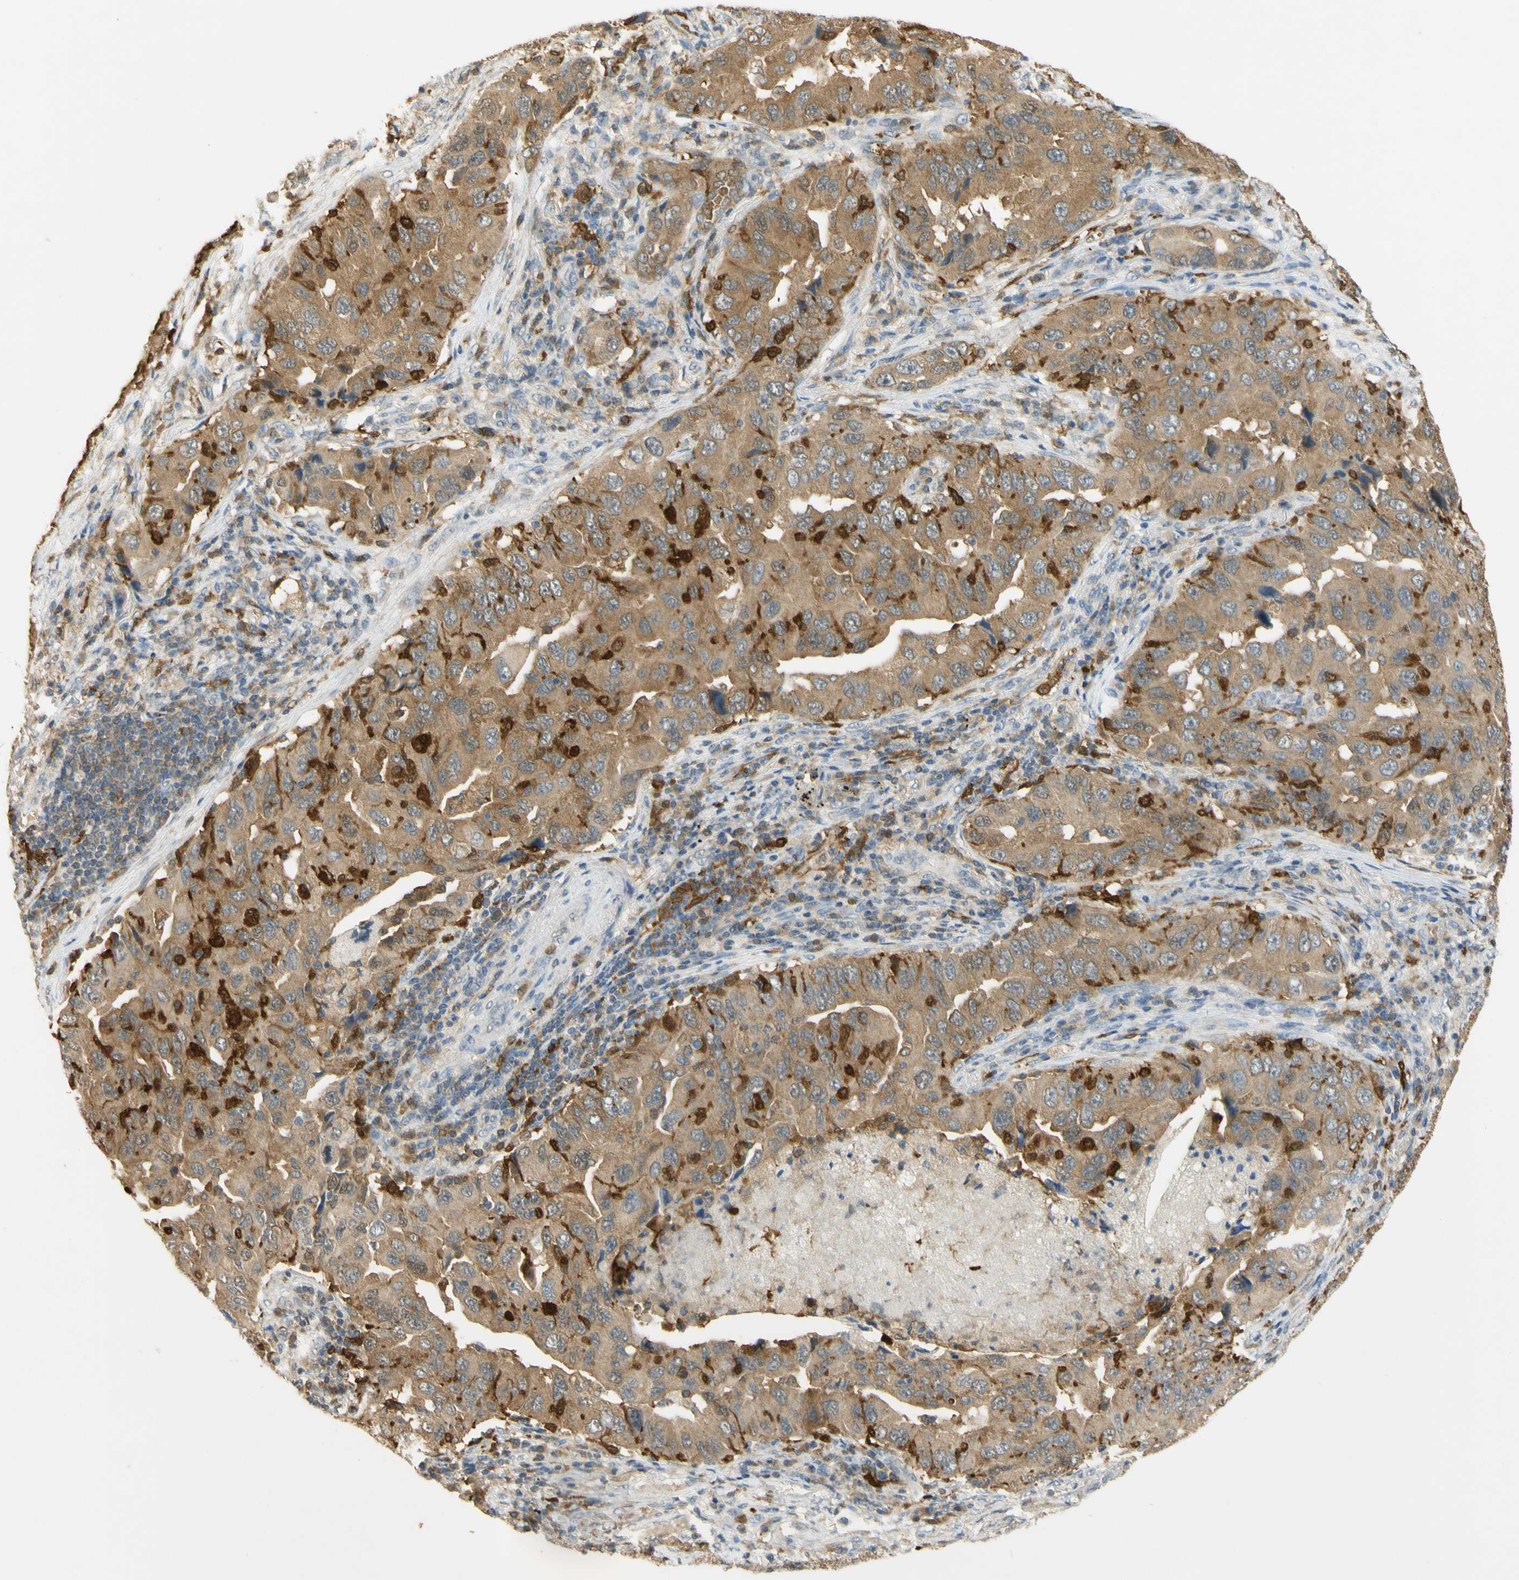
{"staining": {"intensity": "moderate", "quantity": ">75%", "location": "cytoplasmic/membranous"}, "tissue": "lung cancer", "cell_type": "Tumor cells", "image_type": "cancer", "snomed": [{"axis": "morphology", "description": "Adenocarcinoma, NOS"}, {"axis": "topography", "description": "Lung"}], "caption": "High-magnification brightfield microscopy of lung cancer stained with DAB (3,3'-diaminobenzidine) (brown) and counterstained with hematoxylin (blue). tumor cells exhibit moderate cytoplasmic/membranous staining is appreciated in approximately>75% of cells. Immunohistochemistry stains the protein in brown and the nuclei are stained blue.", "gene": "PAK1", "patient": {"sex": "female", "age": 65}}